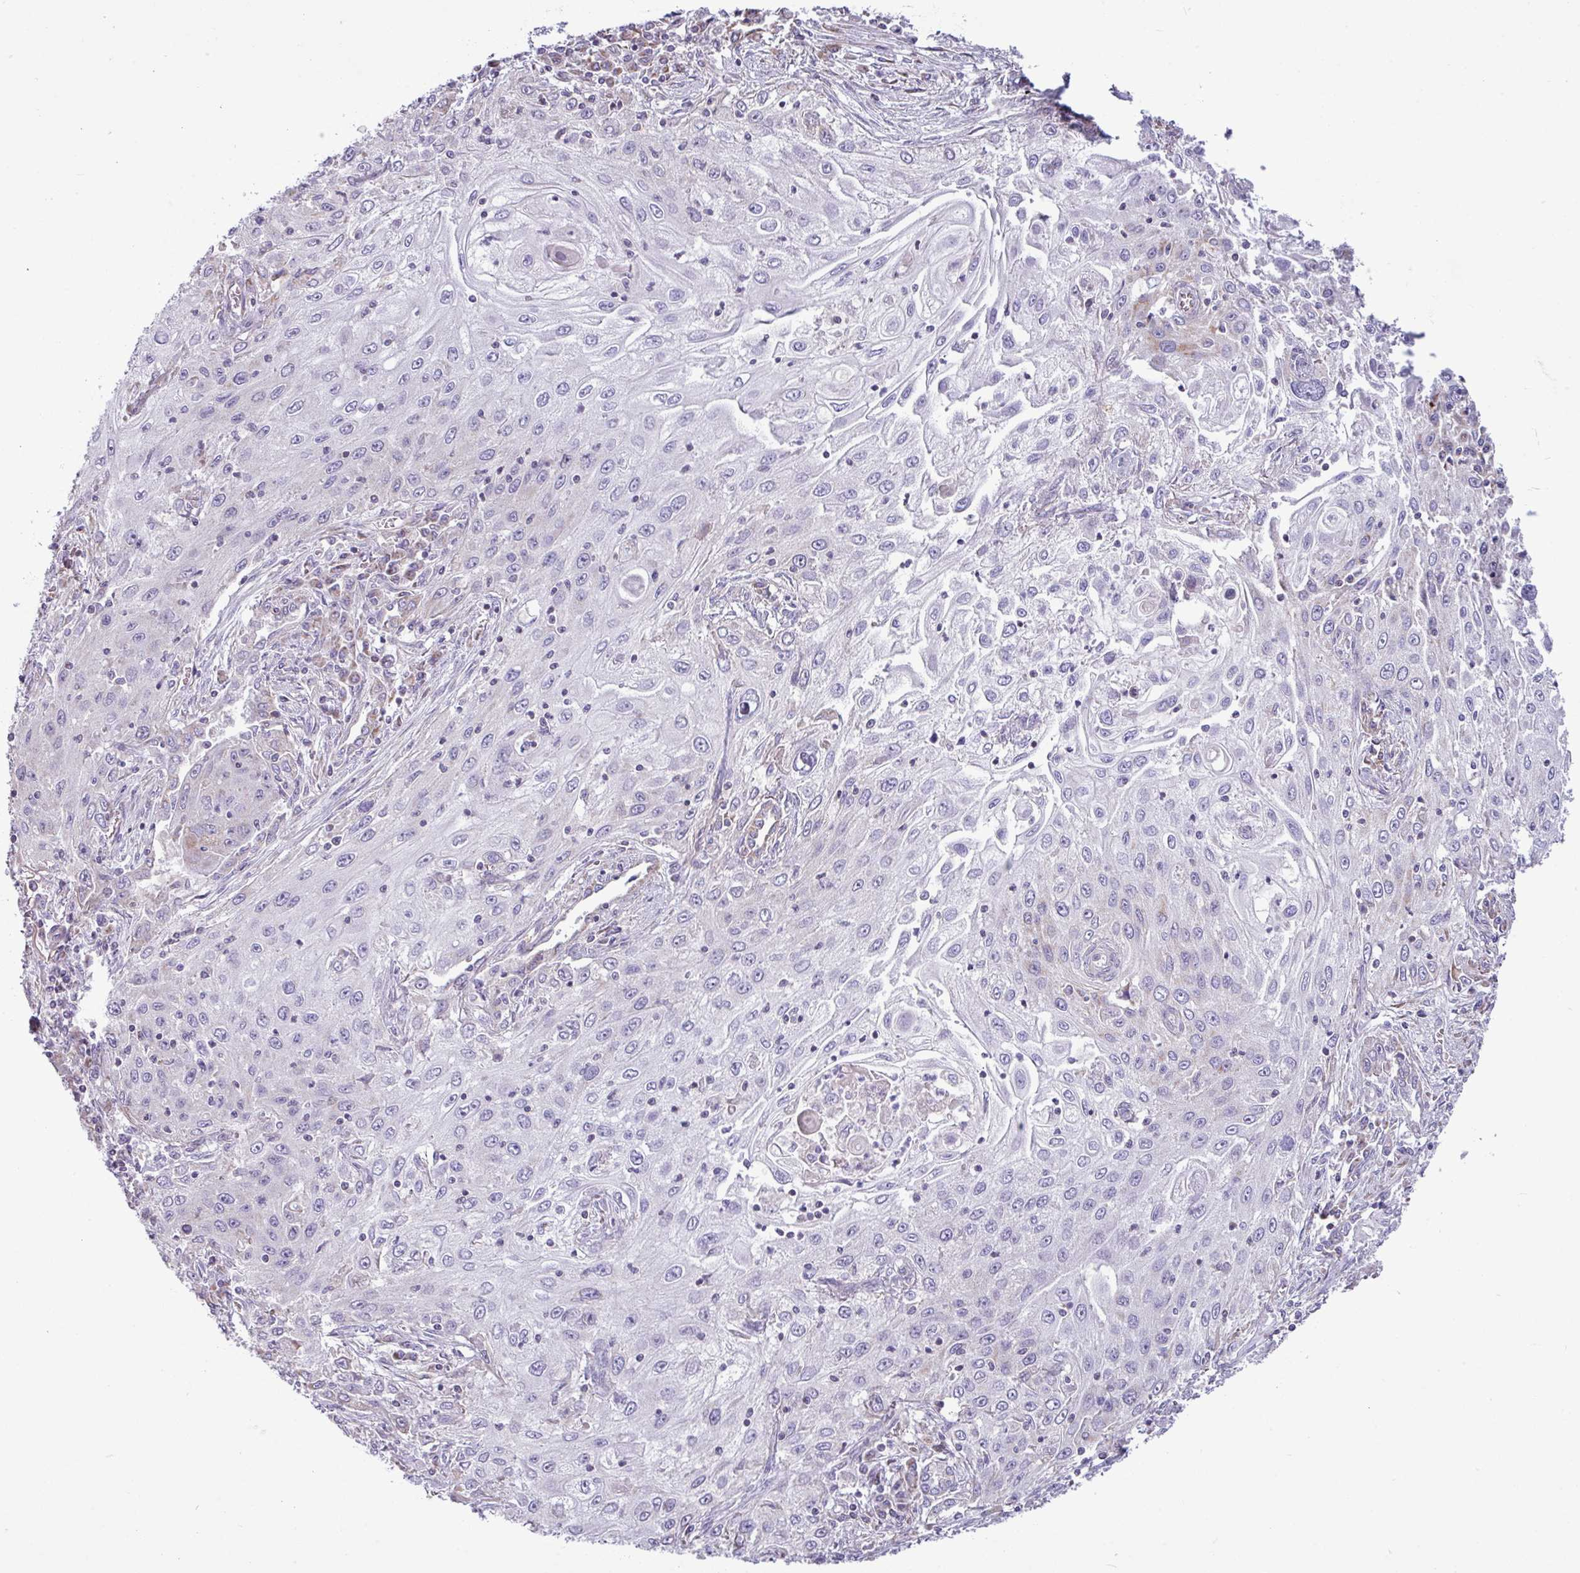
{"staining": {"intensity": "negative", "quantity": "none", "location": "none"}, "tissue": "lung cancer", "cell_type": "Tumor cells", "image_type": "cancer", "snomed": [{"axis": "morphology", "description": "Squamous cell carcinoma, NOS"}, {"axis": "topography", "description": "Lung"}], "caption": "A micrograph of human lung squamous cell carcinoma is negative for staining in tumor cells. Brightfield microscopy of immunohistochemistry (IHC) stained with DAB (3,3'-diaminobenzidine) (brown) and hematoxylin (blue), captured at high magnification.", "gene": "IRGC", "patient": {"sex": "female", "age": 69}}